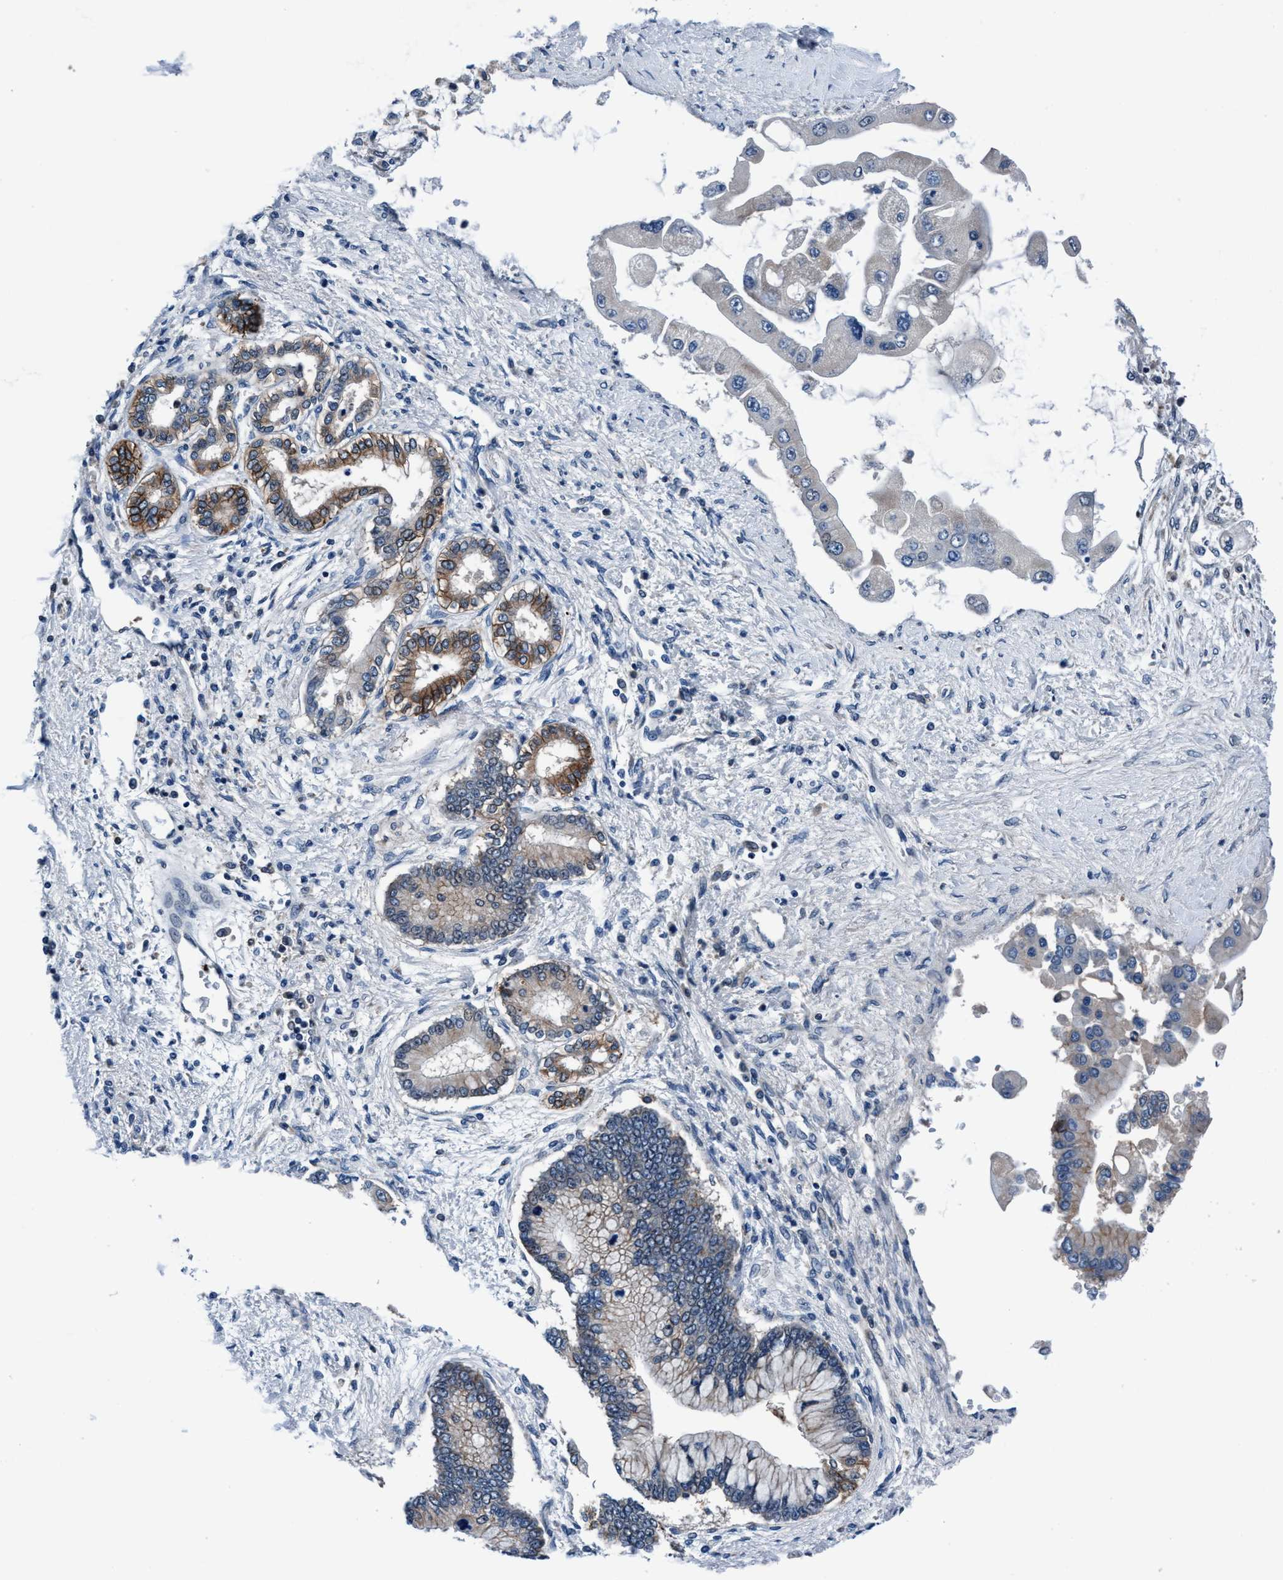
{"staining": {"intensity": "moderate", "quantity": "<25%", "location": "cytoplasmic/membranous"}, "tissue": "liver cancer", "cell_type": "Tumor cells", "image_type": "cancer", "snomed": [{"axis": "morphology", "description": "Cholangiocarcinoma"}, {"axis": "topography", "description": "Liver"}], "caption": "A photomicrograph showing moderate cytoplasmic/membranous expression in about <25% of tumor cells in cholangiocarcinoma (liver), as visualized by brown immunohistochemical staining.", "gene": "TMEM94", "patient": {"sex": "male", "age": 50}}